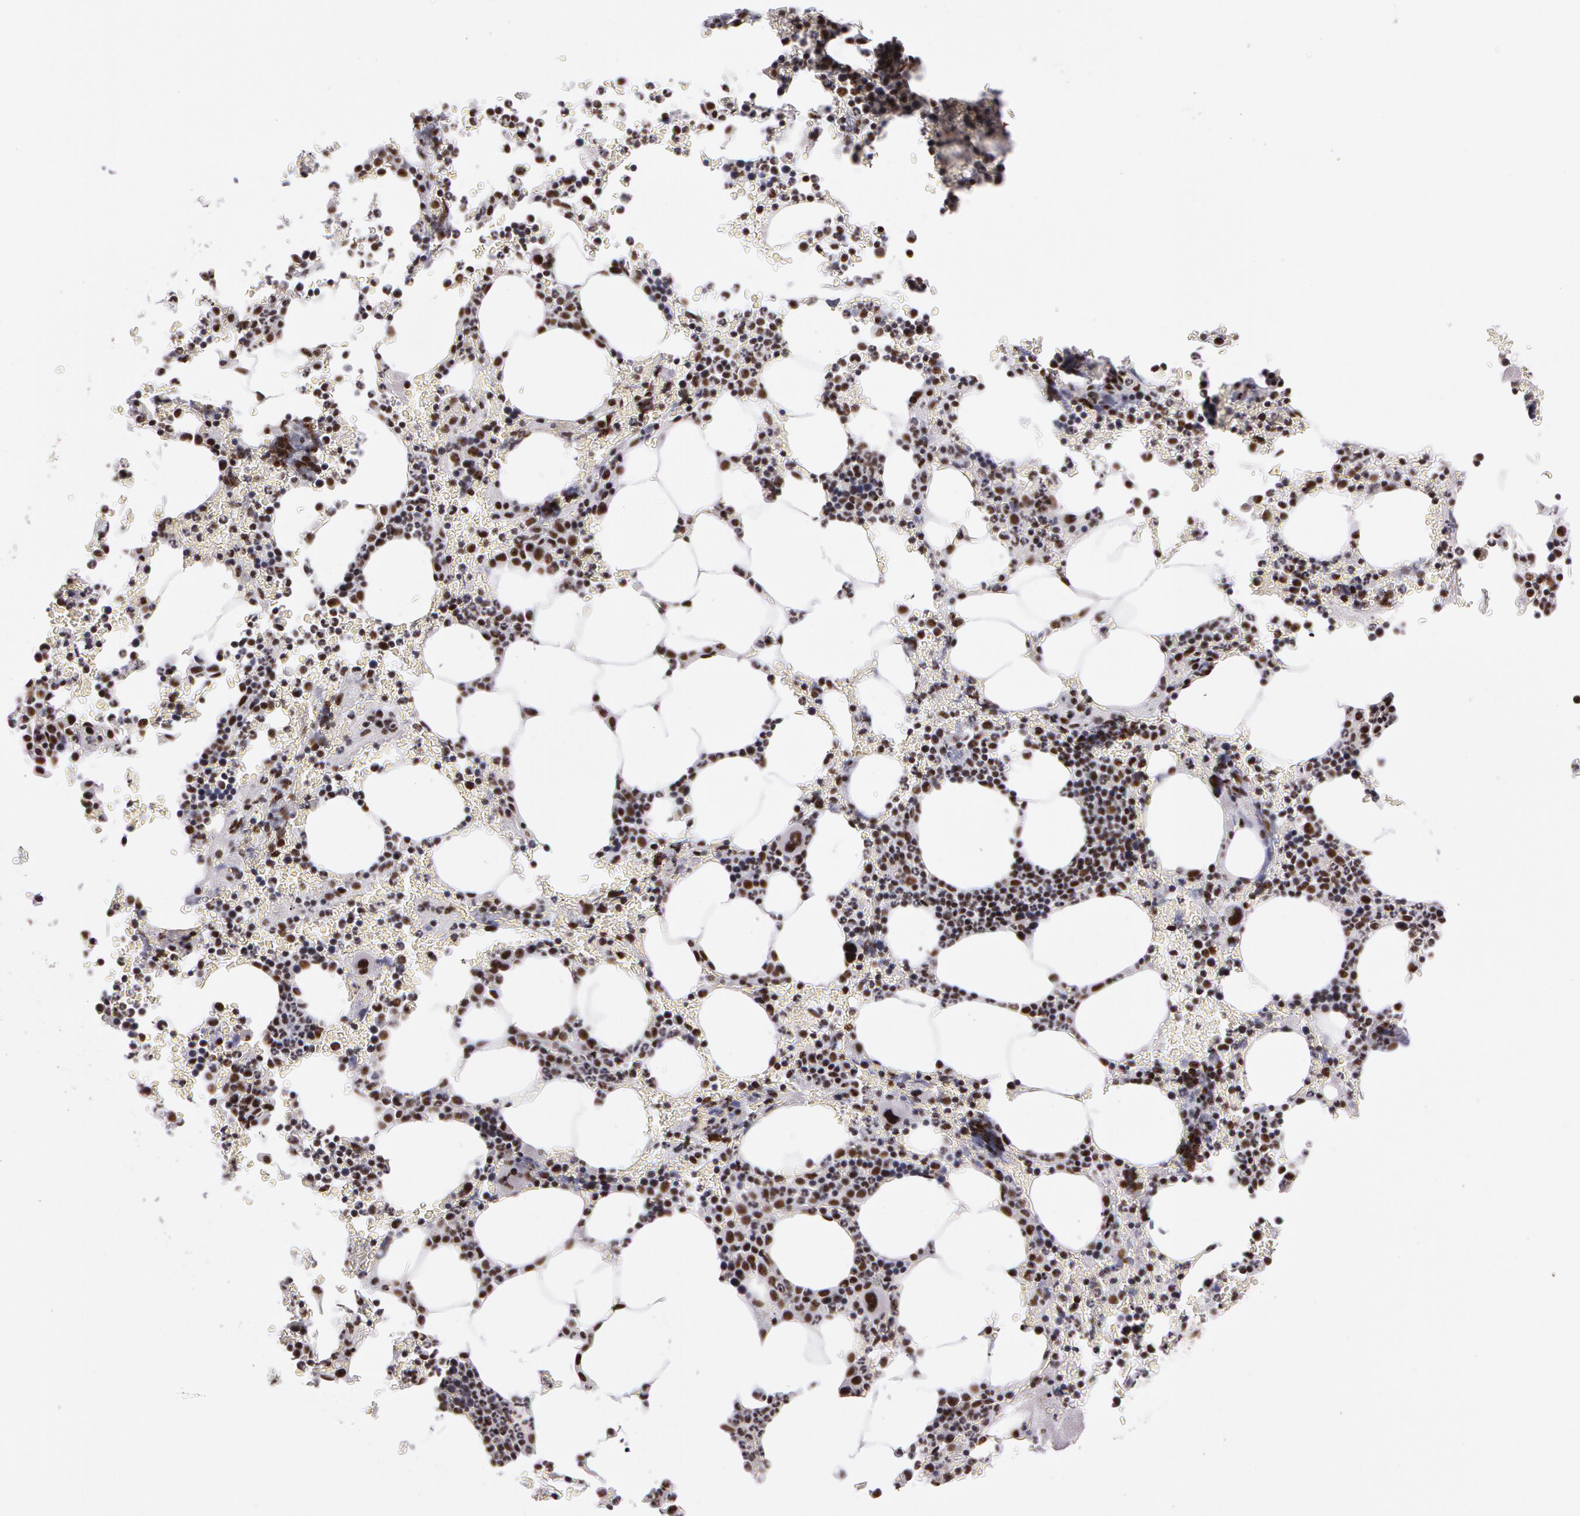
{"staining": {"intensity": "moderate", "quantity": "25%-75%", "location": "nuclear"}, "tissue": "bone marrow", "cell_type": "Hematopoietic cells", "image_type": "normal", "snomed": [{"axis": "morphology", "description": "Normal tissue, NOS"}, {"axis": "topography", "description": "Bone marrow"}], "caption": "Immunohistochemistry (IHC) of normal human bone marrow shows medium levels of moderate nuclear positivity in approximately 25%-75% of hematopoietic cells.", "gene": "PNN", "patient": {"sex": "female", "age": 88}}